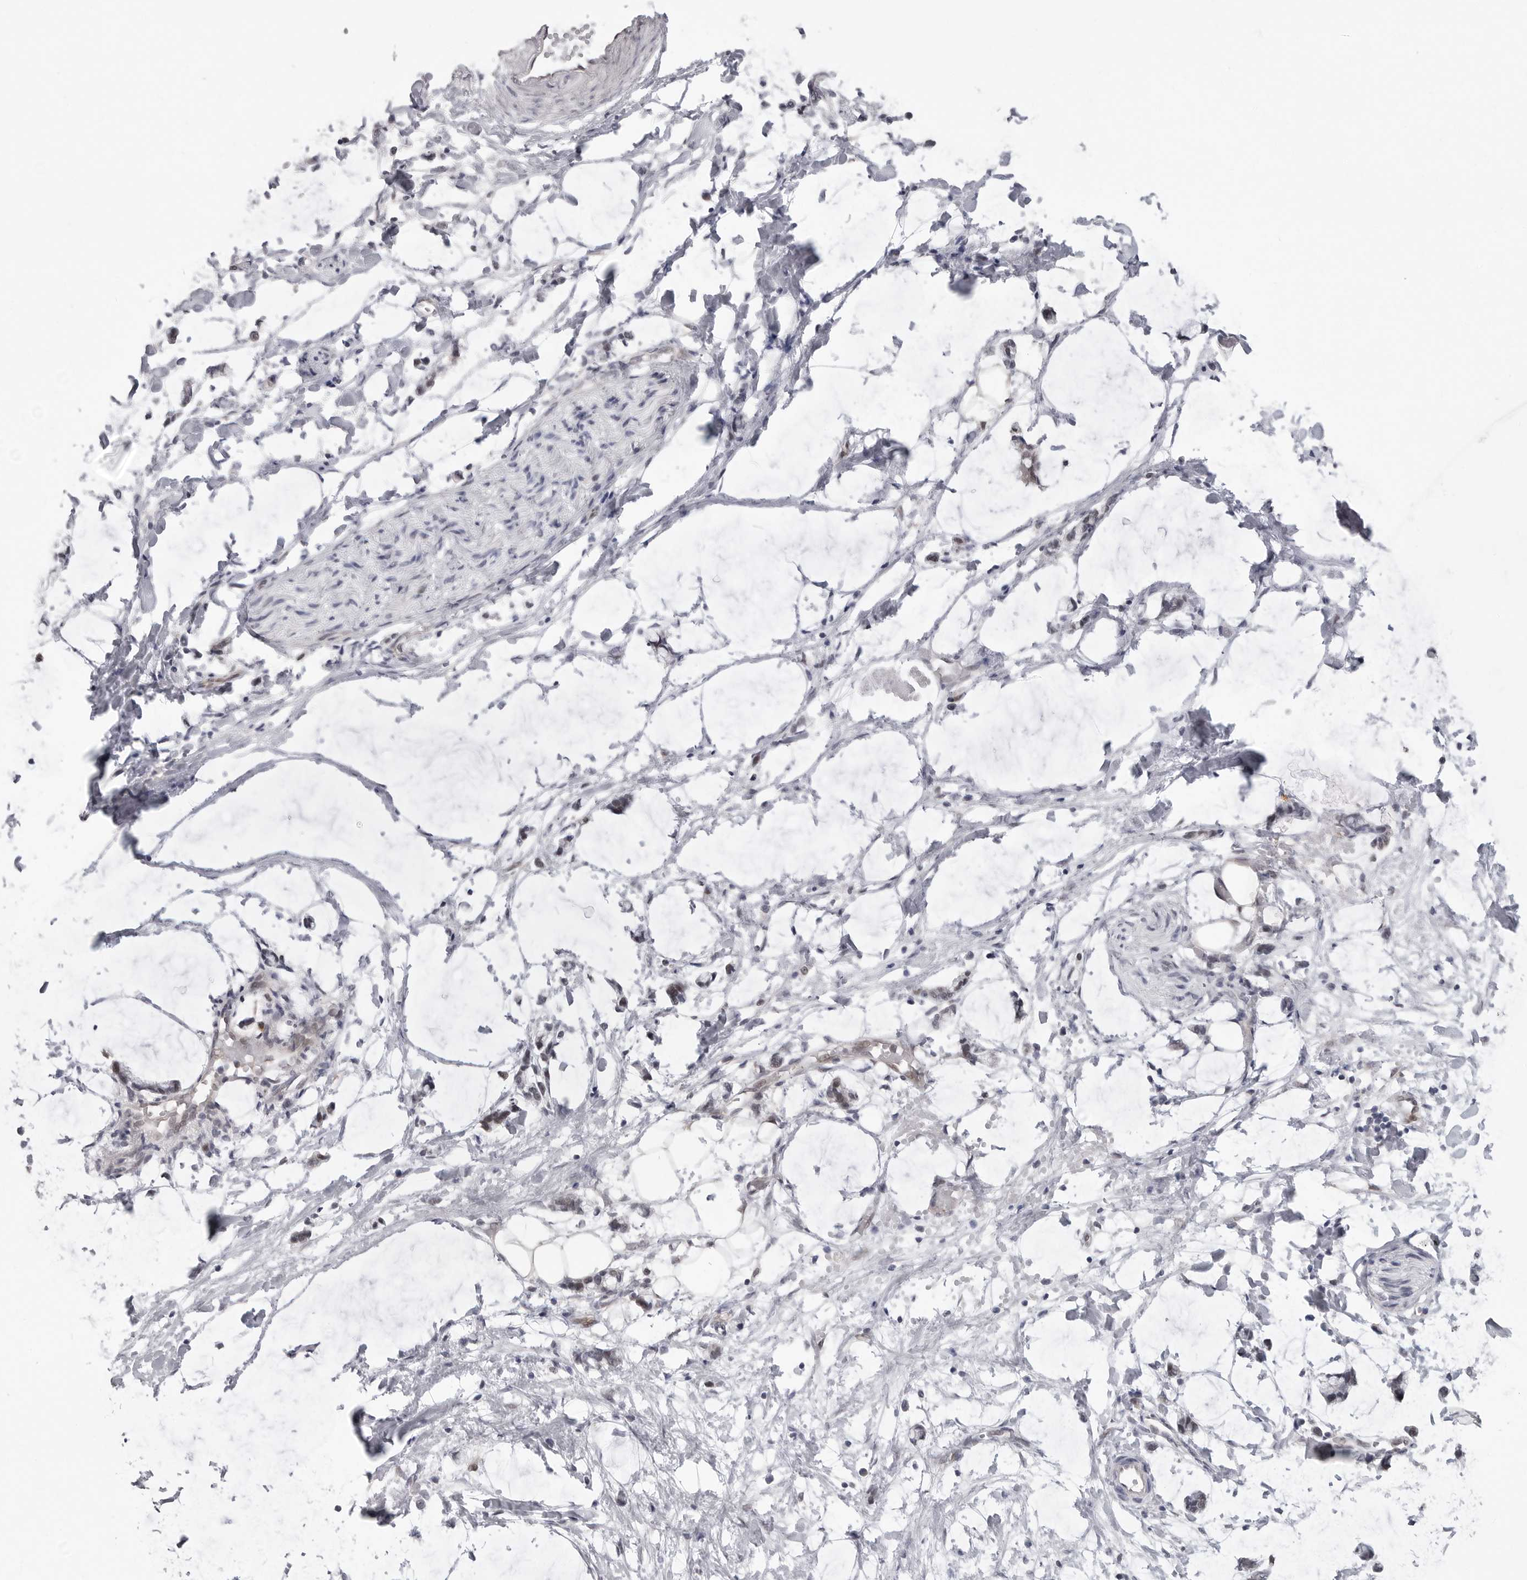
{"staining": {"intensity": "negative", "quantity": "none", "location": "none"}, "tissue": "adipose tissue", "cell_type": "Adipocytes", "image_type": "normal", "snomed": [{"axis": "morphology", "description": "Normal tissue, NOS"}, {"axis": "morphology", "description": "Adenocarcinoma, NOS"}, {"axis": "topography", "description": "Colon"}, {"axis": "topography", "description": "Peripheral nerve tissue"}], "caption": "The micrograph demonstrates no staining of adipocytes in unremarkable adipose tissue.", "gene": "PNPO", "patient": {"sex": "male", "age": 14}}